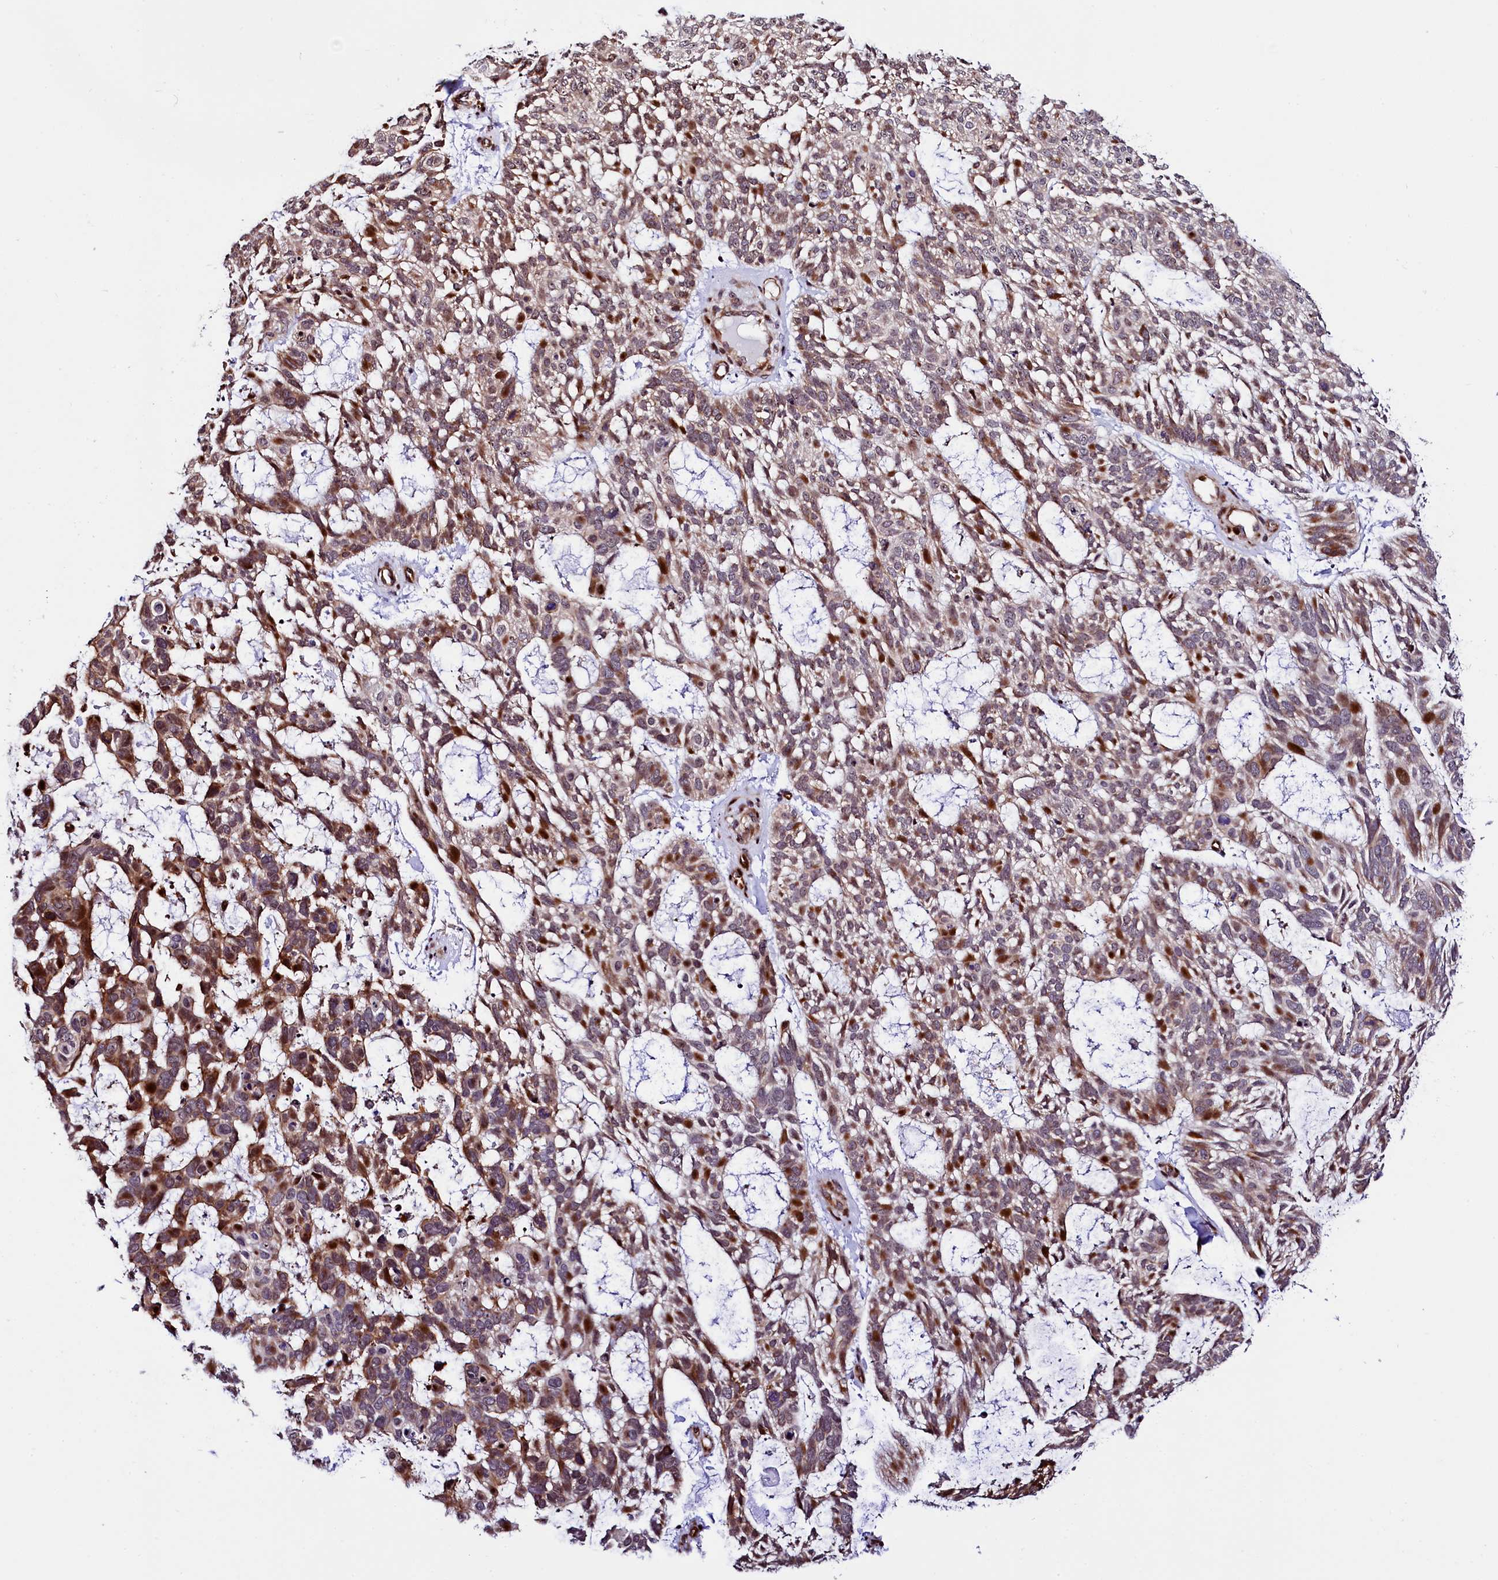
{"staining": {"intensity": "moderate", "quantity": "25%-75%", "location": "cytoplasmic/membranous,nuclear"}, "tissue": "skin cancer", "cell_type": "Tumor cells", "image_type": "cancer", "snomed": [{"axis": "morphology", "description": "Basal cell carcinoma"}, {"axis": "topography", "description": "Skin"}], "caption": "Skin basal cell carcinoma tissue demonstrates moderate cytoplasmic/membranous and nuclear expression in about 25%-75% of tumor cells", "gene": "TRMT112", "patient": {"sex": "male", "age": 88}}